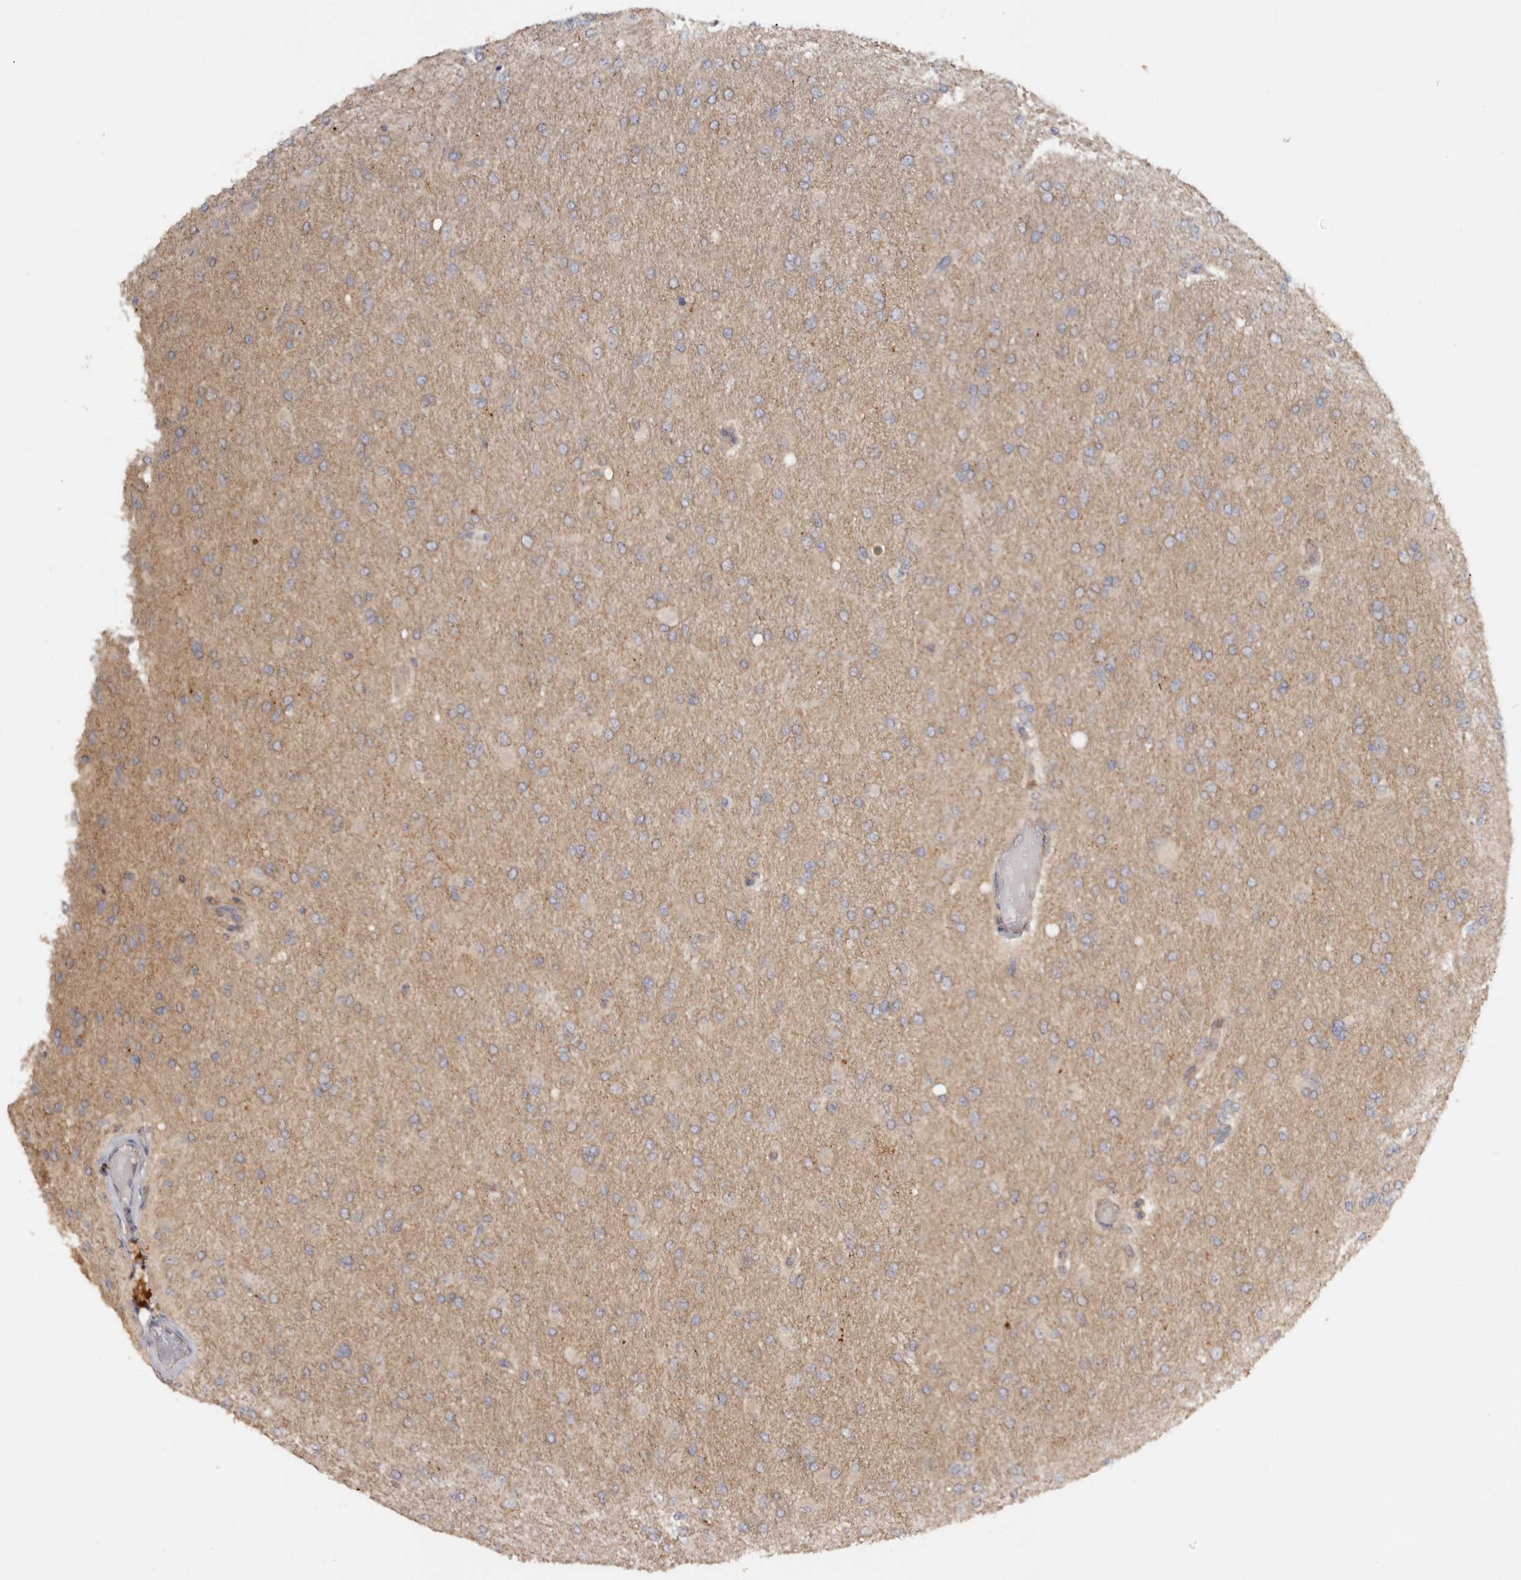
{"staining": {"intensity": "weak", "quantity": ">75%", "location": "cytoplasmic/membranous"}, "tissue": "glioma", "cell_type": "Tumor cells", "image_type": "cancer", "snomed": [{"axis": "morphology", "description": "Glioma, malignant, High grade"}, {"axis": "topography", "description": "Cerebral cortex"}], "caption": "This micrograph reveals malignant high-grade glioma stained with immunohistochemistry (IHC) to label a protein in brown. The cytoplasmic/membranous of tumor cells show weak positivity for the protein. Nuclei are counter-stained blue.", "gene": "ZNF232", "patient": {"sex": "female", "age": 36}}